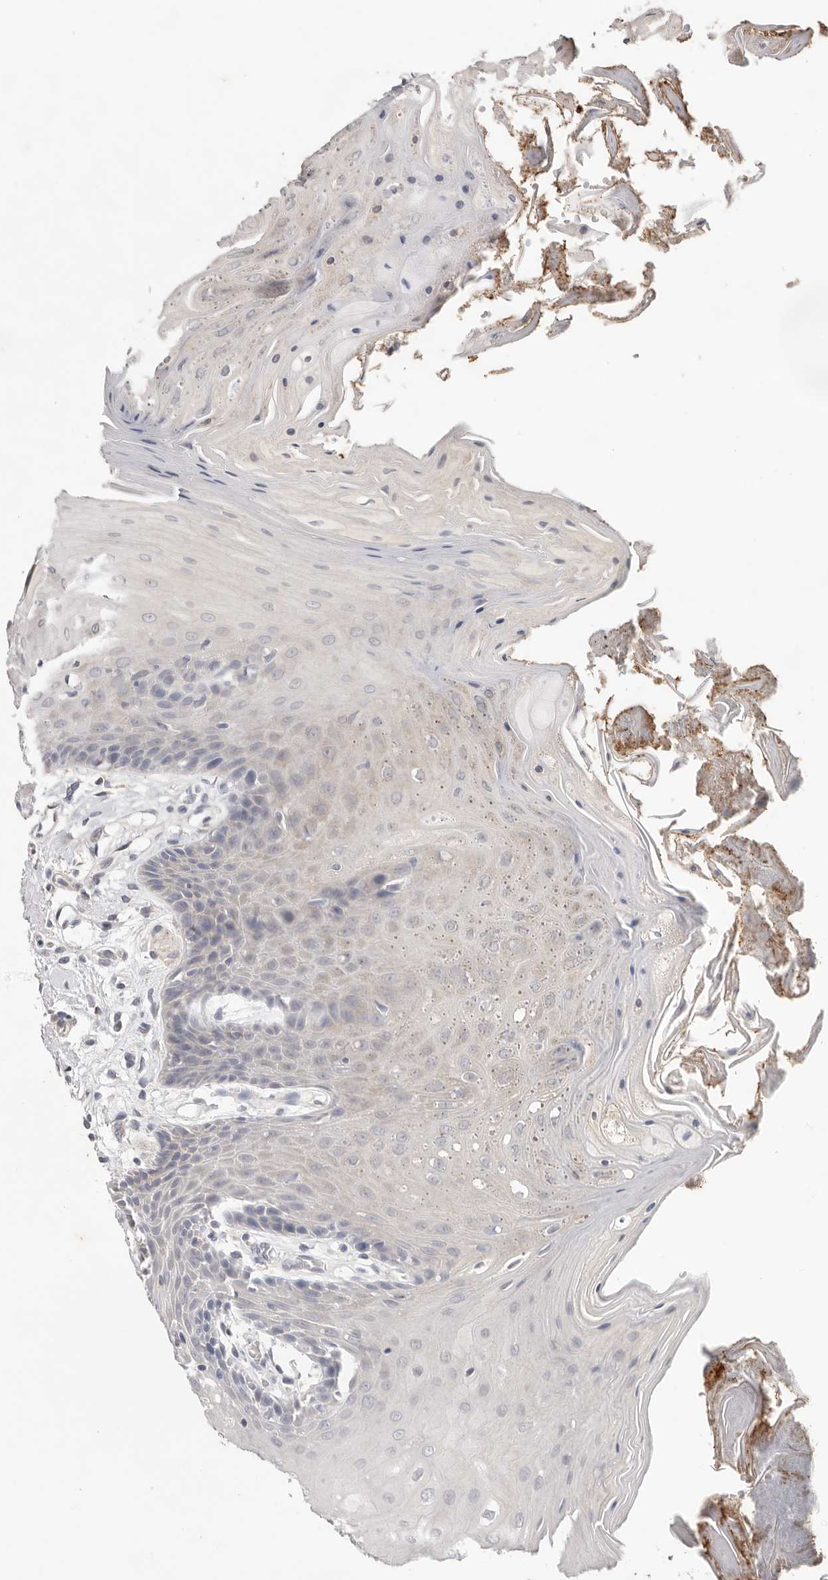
{"staining": {"intensity": "negative", "quantity": "none", "location": "none"}, "tissue": "oral mucosa", "cell_type": "Squamous epithelial cells", "image_type": "normal", "snomed": [{"axis": "morphology", "description": "Normal tissue, NOS"}, {"axis": "morphology", "description": "Squamous cell carcinoma, NOS"}, {"axis": "topography", "description": "Skeletal muscle"}, {"axis": "topography", "description": "Oral tissue"}, {"axis": "topography", "description": "Salivary gland"}, {"axis": "topography", "description": "Head-Neck"}], "caption": "A histopathology image of oral mucosa stained for a protein displays no brown staining in squamous epithelial cells. (DAB (3,3'-diaminobenzidine) IHC with hematoxylin counter stain).", "gene": "WDR77", "patient": {"sex": "male", "age": 54}}